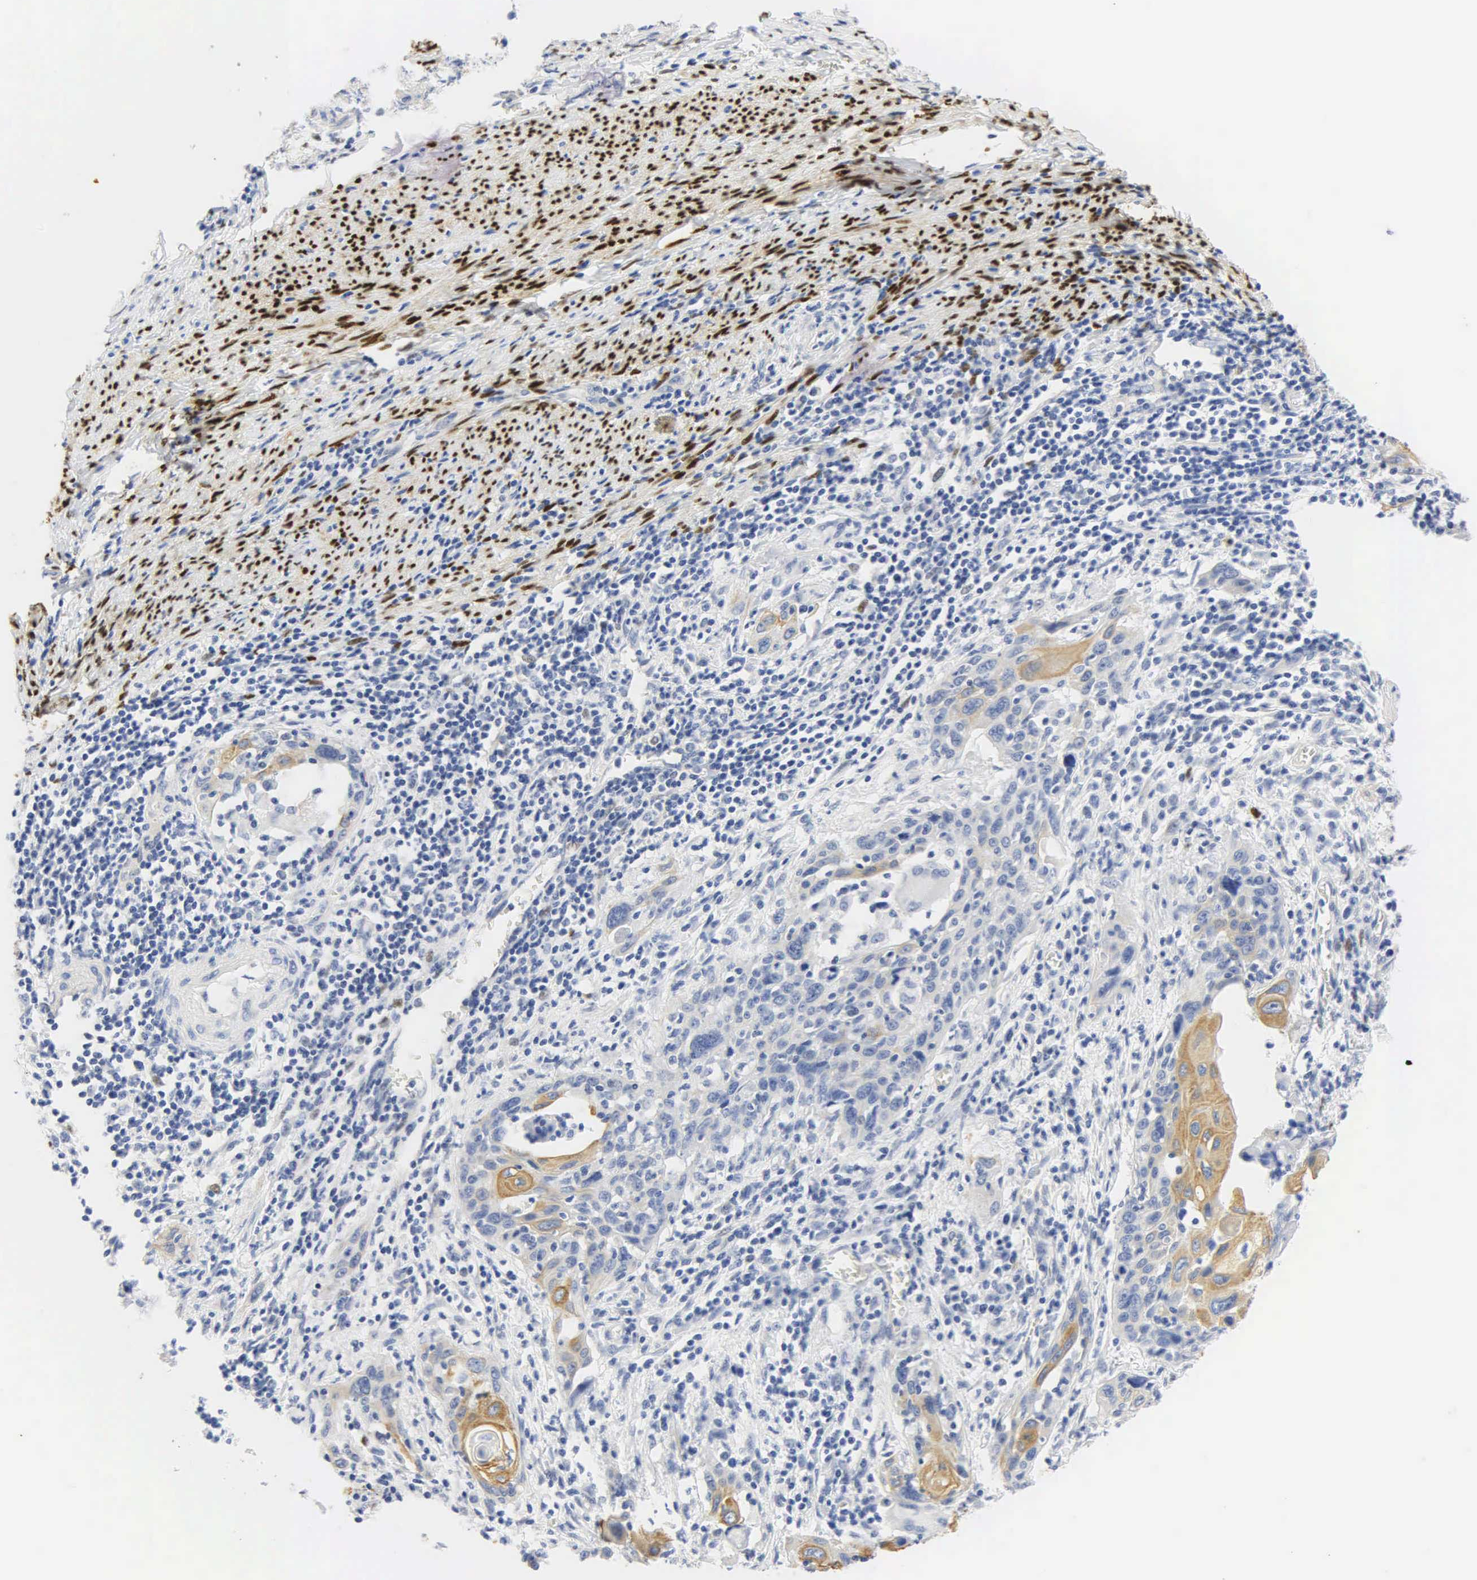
{"staining": {"intensity": "weak", "quantity": "25%-75%", "location": "cytoplasmic/membranous"}, "tissue": "cervical cancer", "cell_type": "Tumor cells", "image_type": "cancer", "snomed": [{"axis": "morphology", "description": "Squamous cell carcinoma, NOS"}, {"axis": "topography", "description": "Cervix"}], "caption": "Squamous cell carcinoma (cervical) stained with IHC reveals weak cytoplasmic/membranous positivity in about 25%-75% of tumor cells.", "gene": "PGR", "patient": {"sex": "female", "age": 54}}